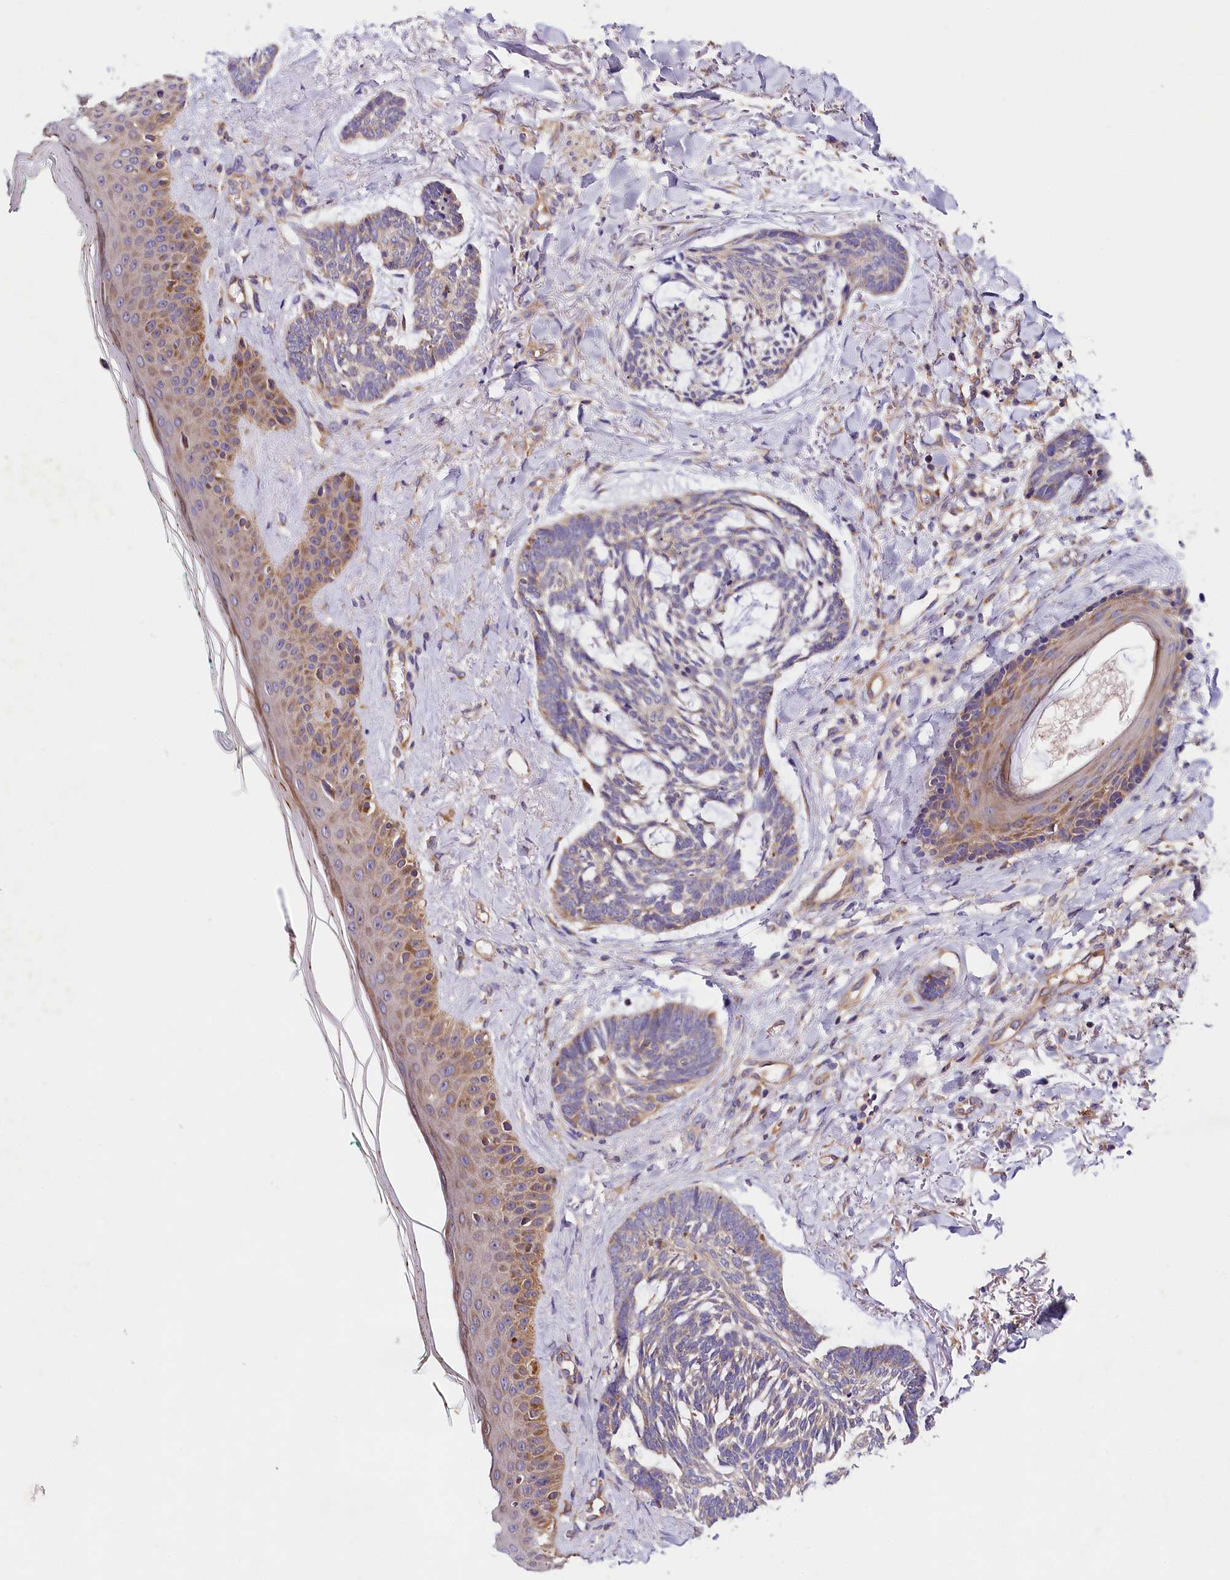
{"staining": {"intensity": "negative", "quantity": "none", "location": "none"}, "tissue": "skin cancer", "cell_type": "Tumor cells", "image_type": "cancer", "snomed": [{"axis": "morphology", "description": "Basal cell carcinoma"}, {"axis": "topography", "description": "Skin"}], "caption": "A high-resolution histopathology image shows immunohistochemistry staining of basal cell carcinoma (skin), which exhibits no significant expression in tumor cells.", "gene": "SPG11", "patient": {"sex": "male", "age": 43}}